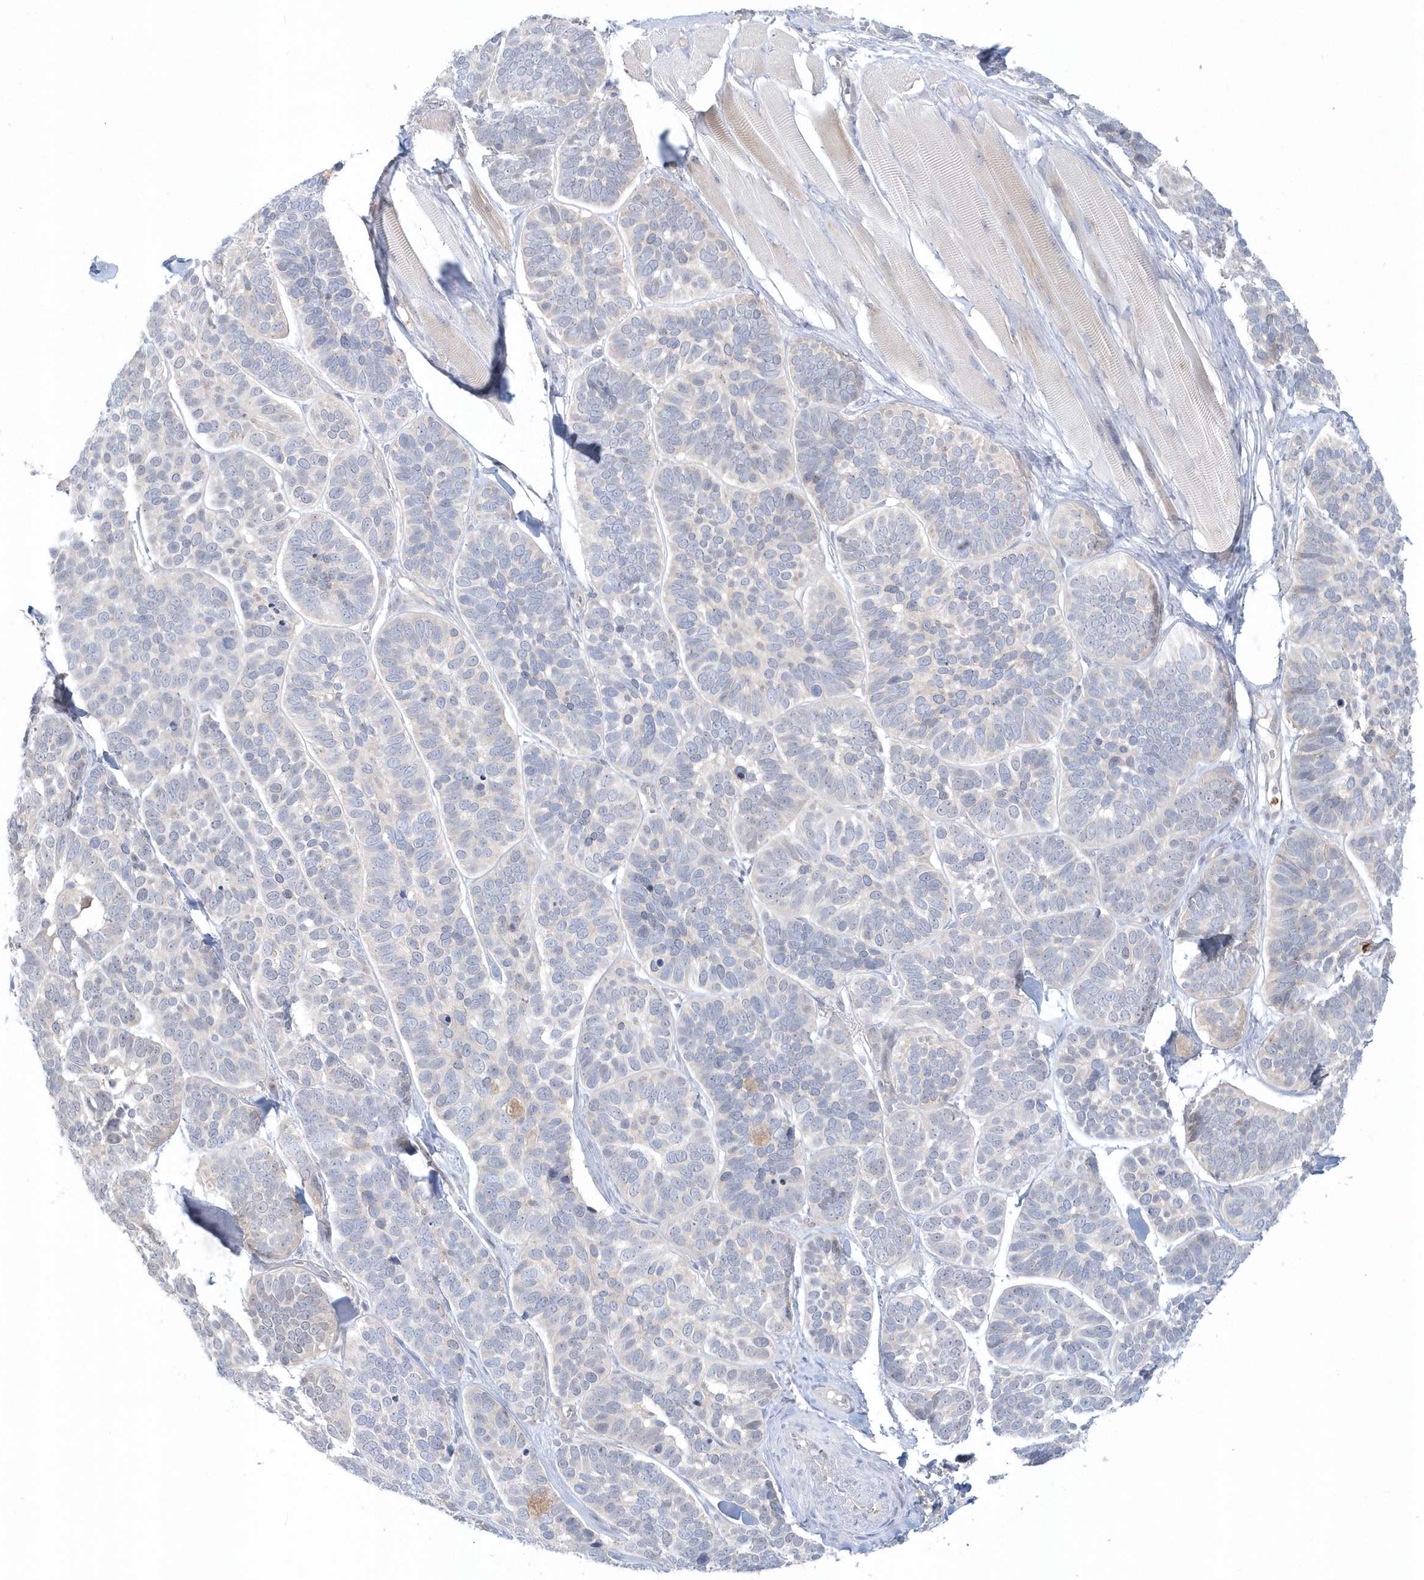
{"staining": {"intensity": "negative", "quantity": "none", "location": "none"}, "tissue": "skin cancer", "cell_type": "Tumor cells", "image_type": "cancer", "snomed": [{"axis": "morphology", "description": "Basal cell carcinoma"}, {"axis": "topography", "description": "Skin"}], "caption": "Tumor cells show no significant staining in skin cancer (basal cell carcinoma).", "gene": "RNF7", "patient": {"sex": "male", "age": 62}}